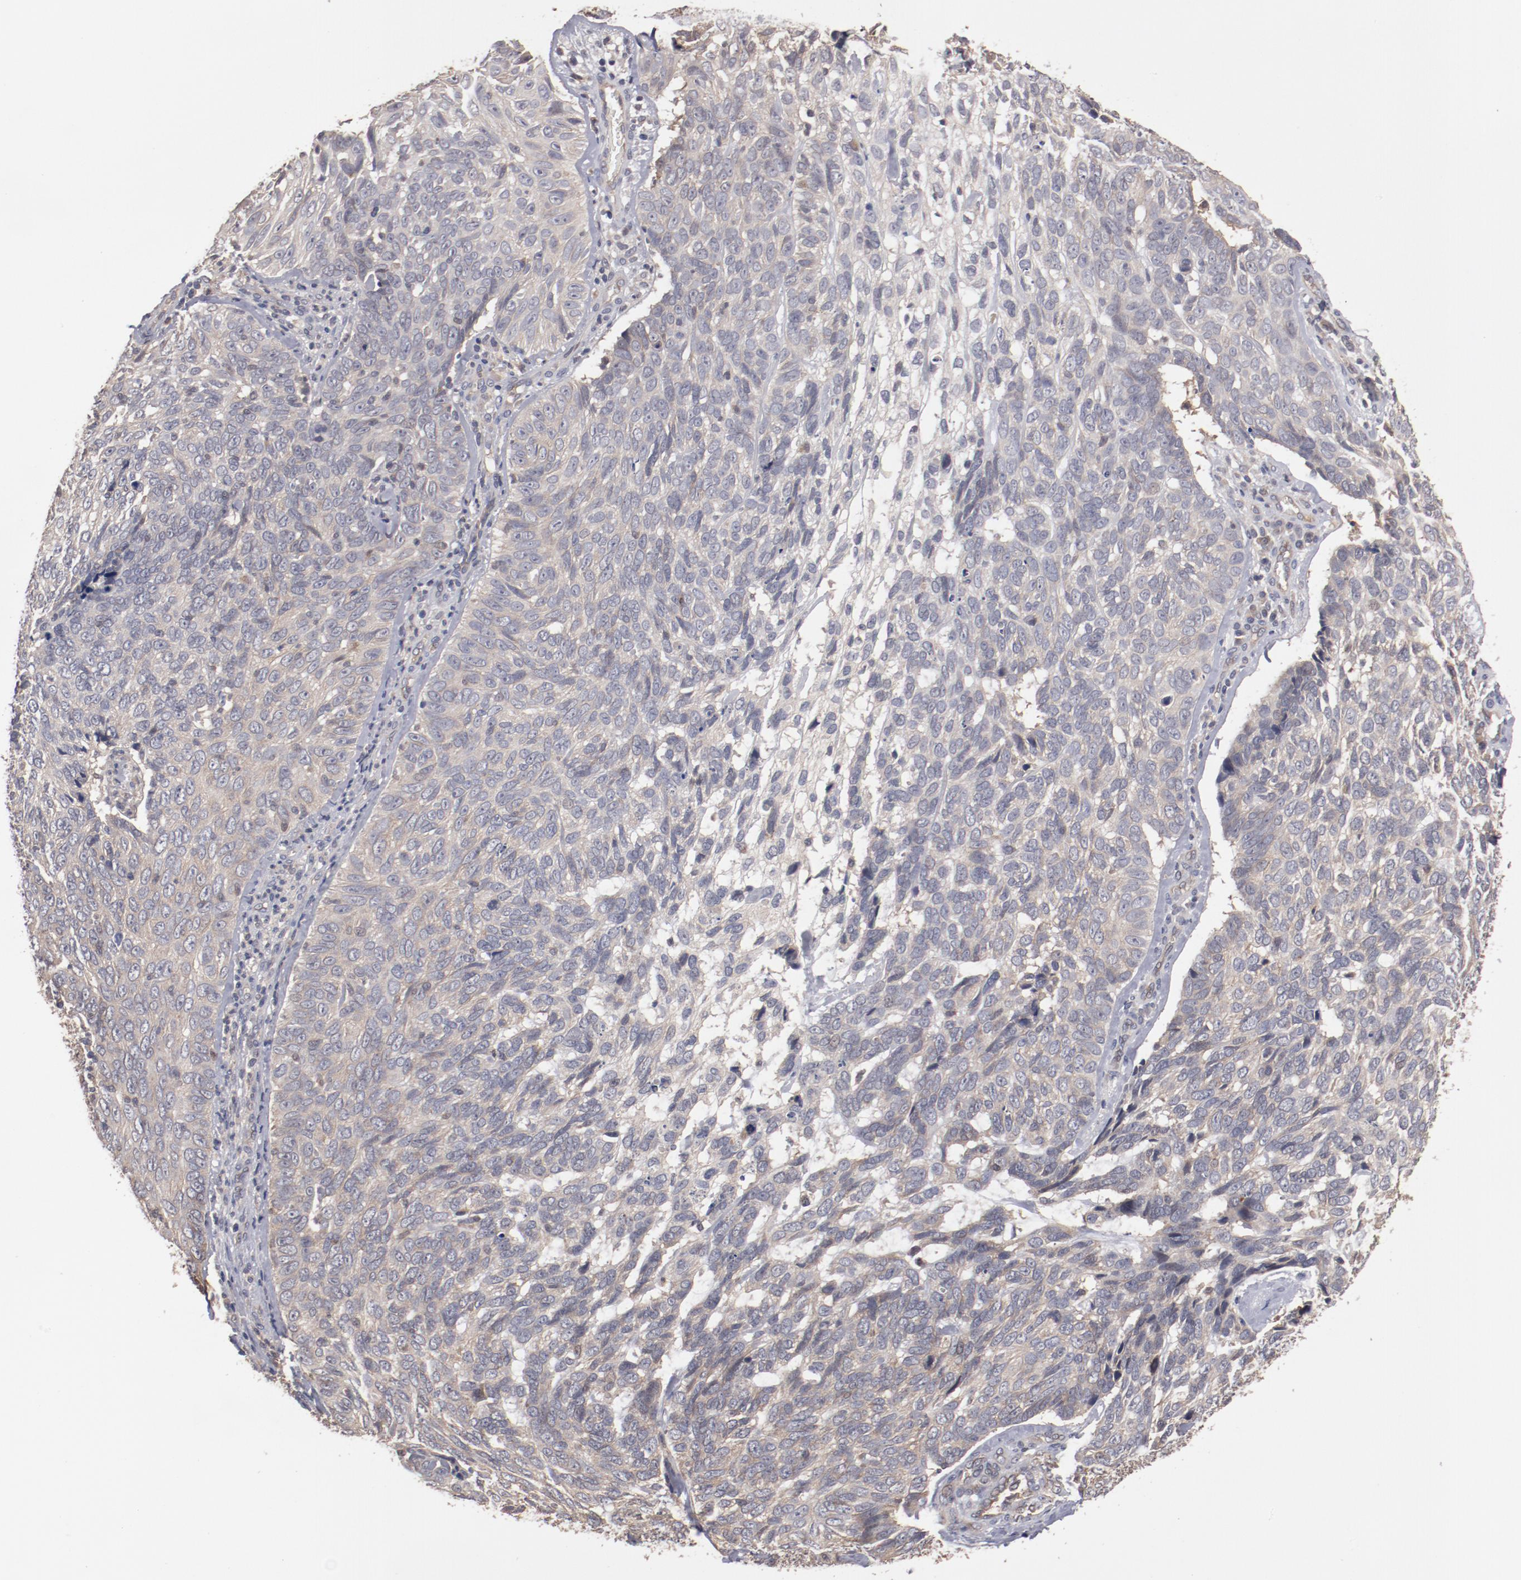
{"staining": {"intensity": "weak", "quantity": "25%-75%", "location": "cytoplasmic/membranous"}, "tissue": "skin cancer", "cell_type": "Tumor cells", "image_type": "cancer", "snomed": [{"axis": "morphology", "description": "Basal cell carcinoma"}, {"axis": "topography", "description": "Skin"}], "caption": "Basal cell carcinoma (skin) stained for a protein (brown) reveals weak cytoplasmic/membranous positive positivity in approximately 25%-75% of tumor cells.", "gene": "DNAAF2", "patient": {"sex": "male", "age": 72}}